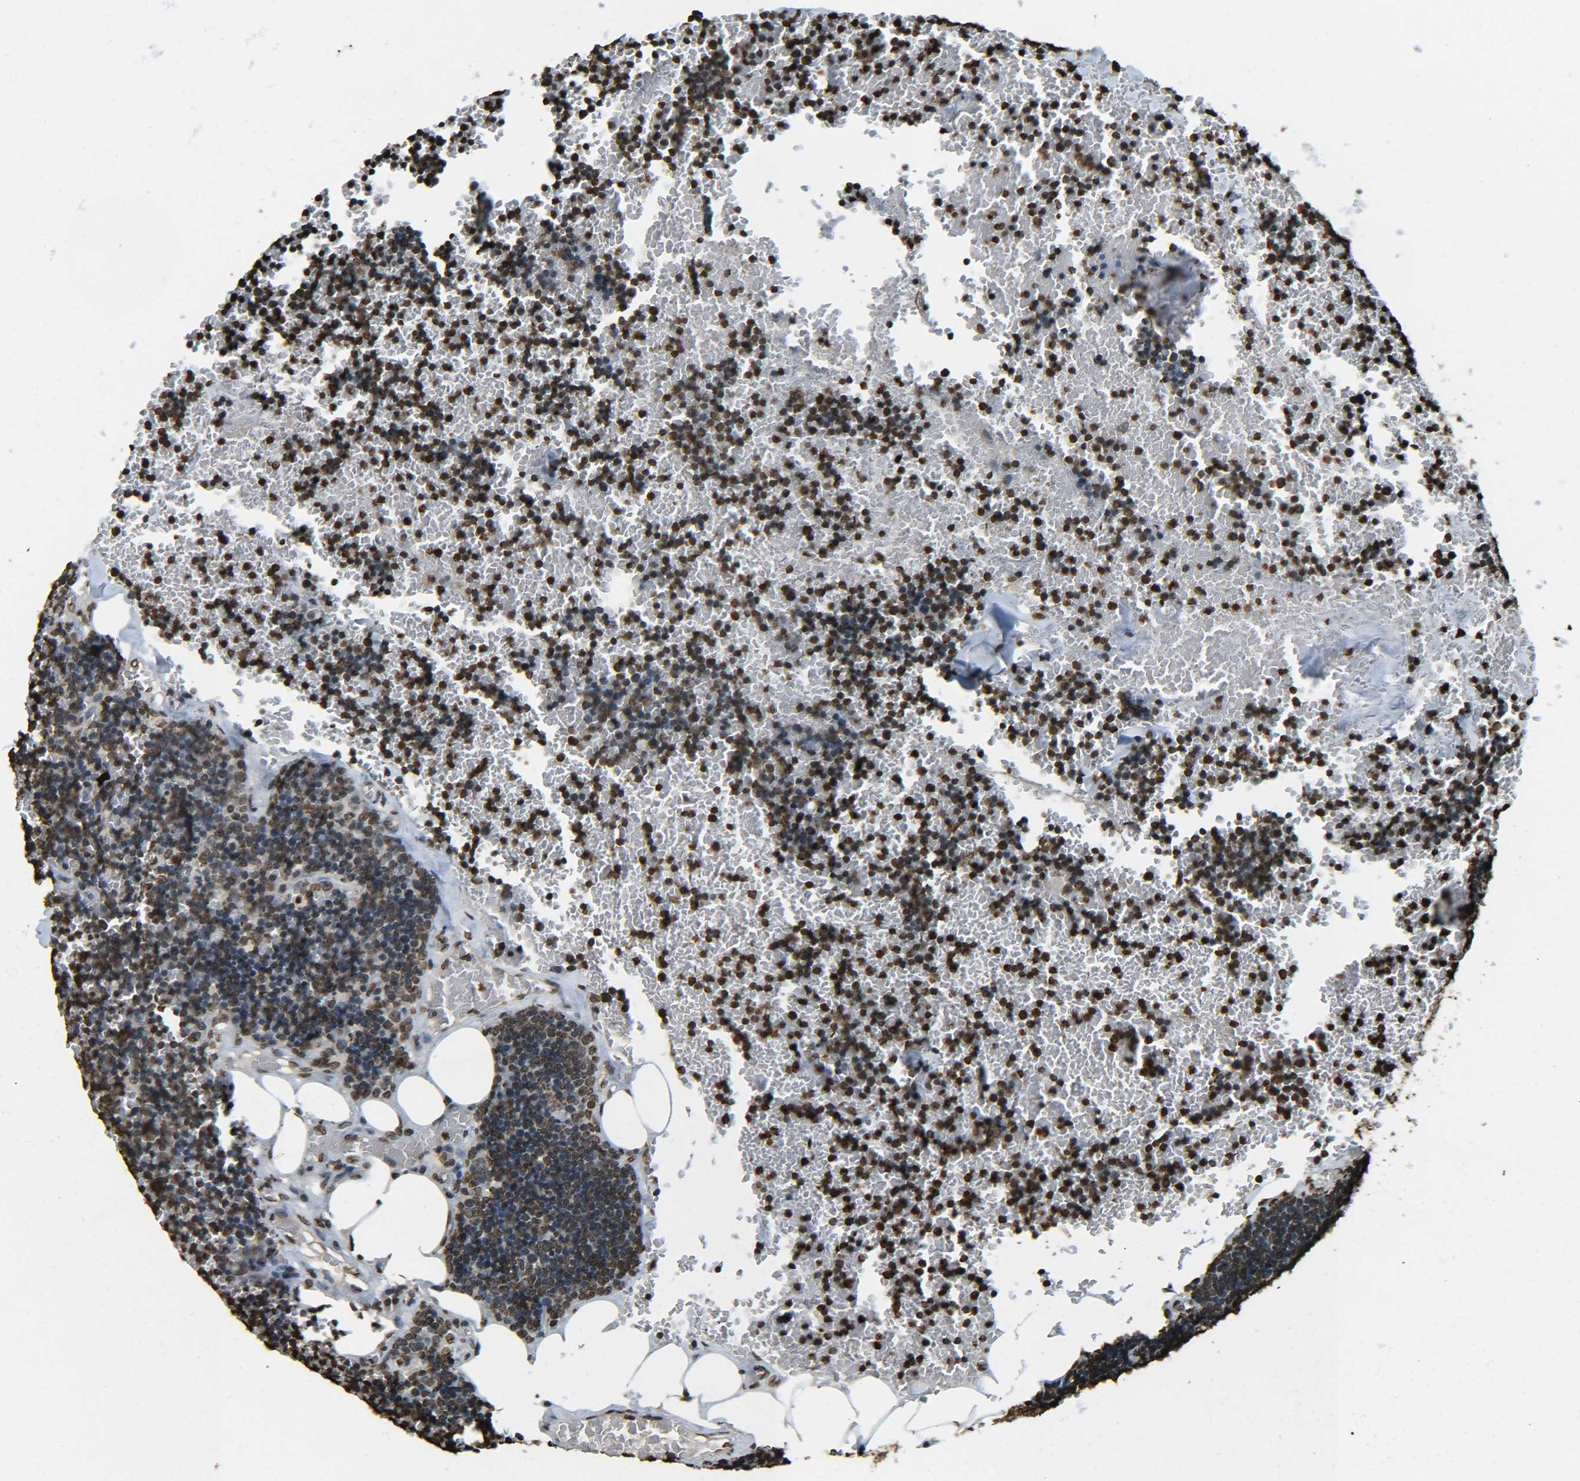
{"staining": {"intensity": "moderate", "quantity": ">75%", "location": "nuclear"}, "tissue": "lymph node", "cell_type": "Germinal center cells", "image_type": "normal", "snomed": [{"axis": "morphology", "description": "Normal tissue, NOS"}, {"axis": "topography", "description": "Lymph node"}], "caption": "Moderate nuclear staining is identified in about >75% of germinal center cells in unremarkable lymph node. (DAB = brown stain, brightfield microscopy at high magnification).", "gene": "H4C16", "patient": {"sex": "male", "age": 33}}